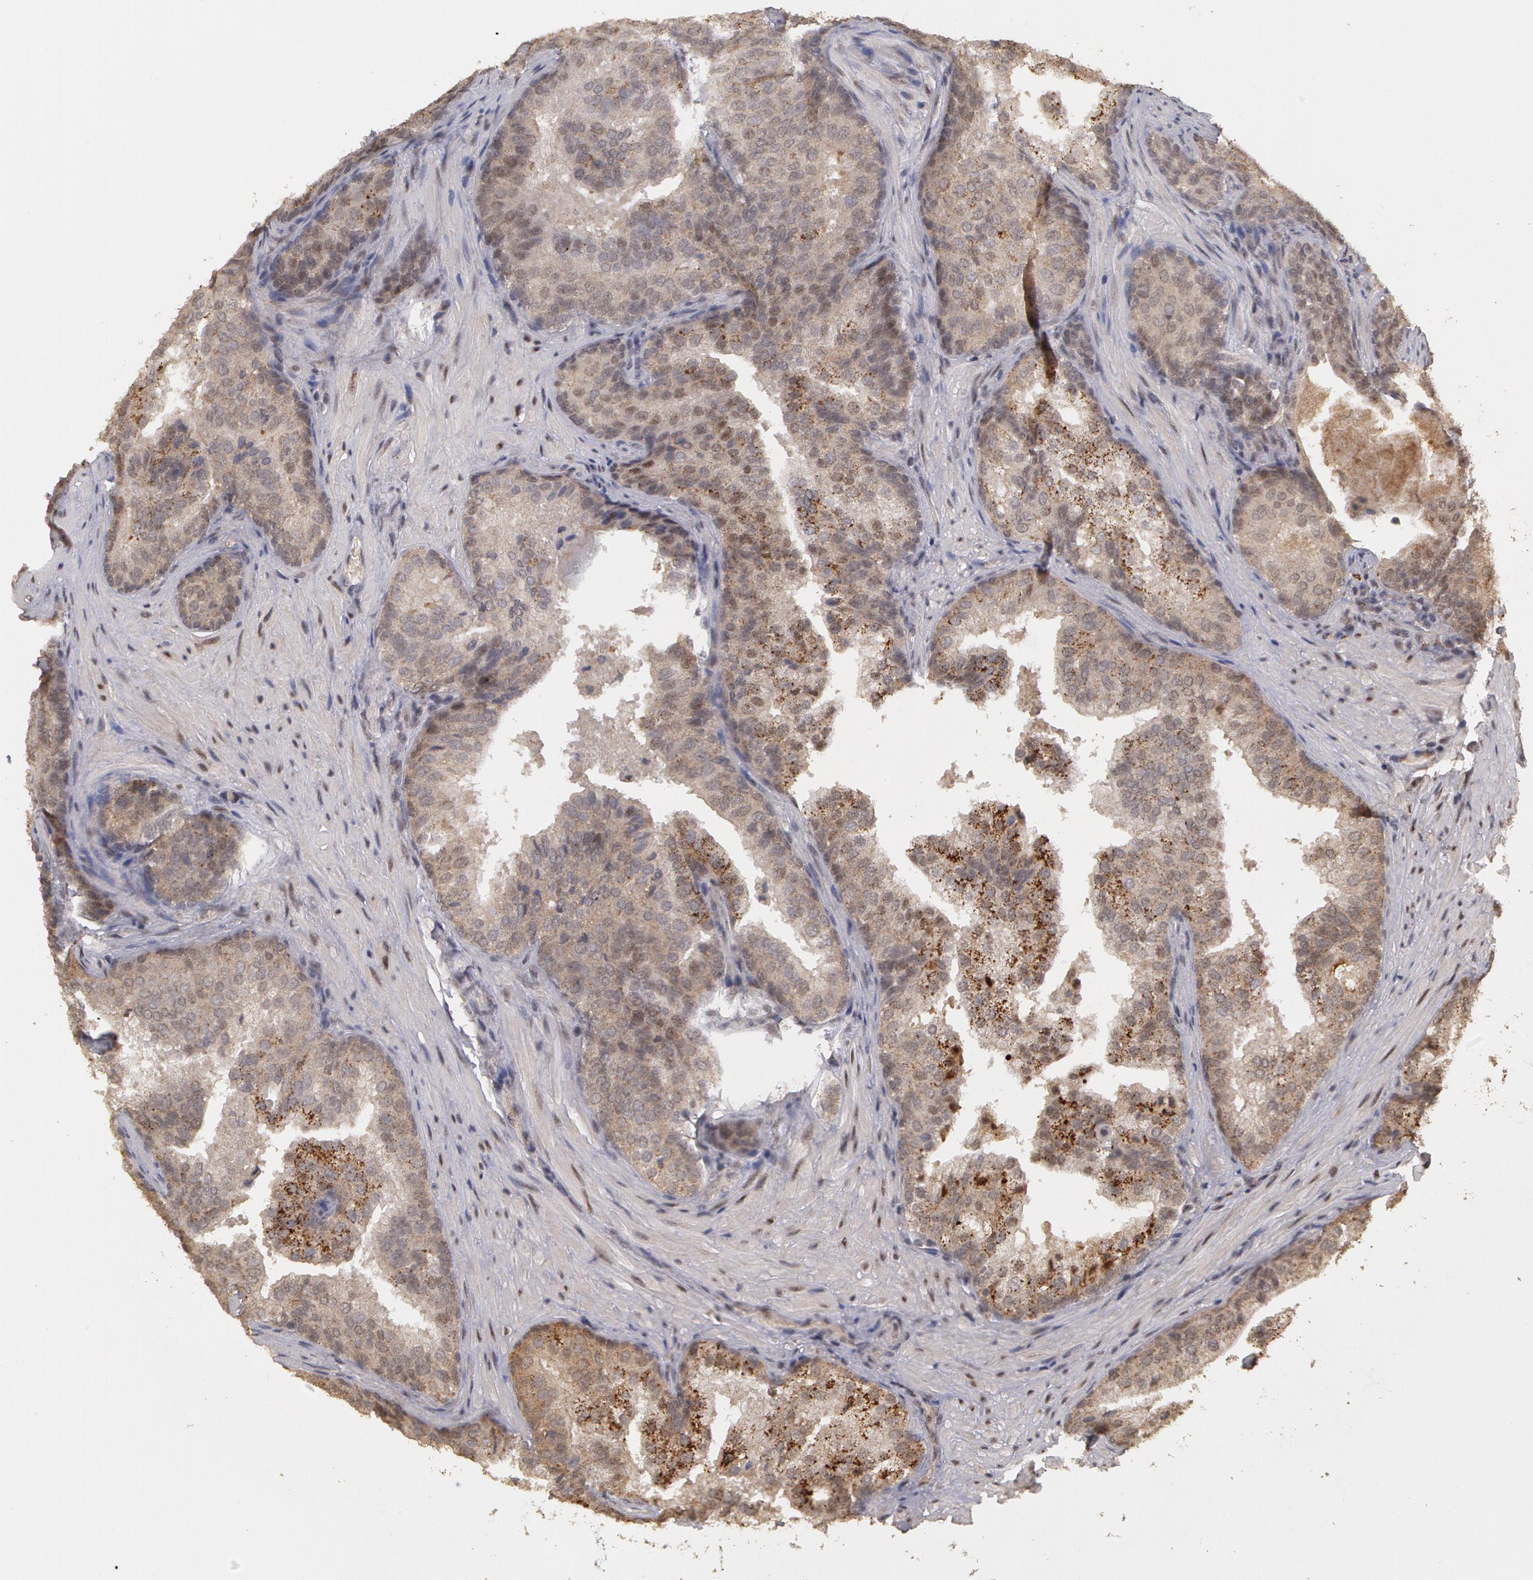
{"staining": {"intensity": "weak", "quantity": ">75%", "location": "cytoplasmic/membranous"}, "tissue": "prostate cancer", "cell_type": "Tumor cells", "image_type": "cancer", "snomed": [{"axis": "morphology", "description": "Adenocarcinoma, Low grade"}, {"axis": "topography", "description": "Prostate"}], "caption": "The image reveals a brown stain indicating the presence of a protein in the cytoplasmic/membranous of tumor cells in prostate low-grade adenocarcinoma. (DAB IHC, brown staining for protein, blue staining for nuclei).", "gene": "GLIS1", "patient": {"sex": "male", "age": 69}}